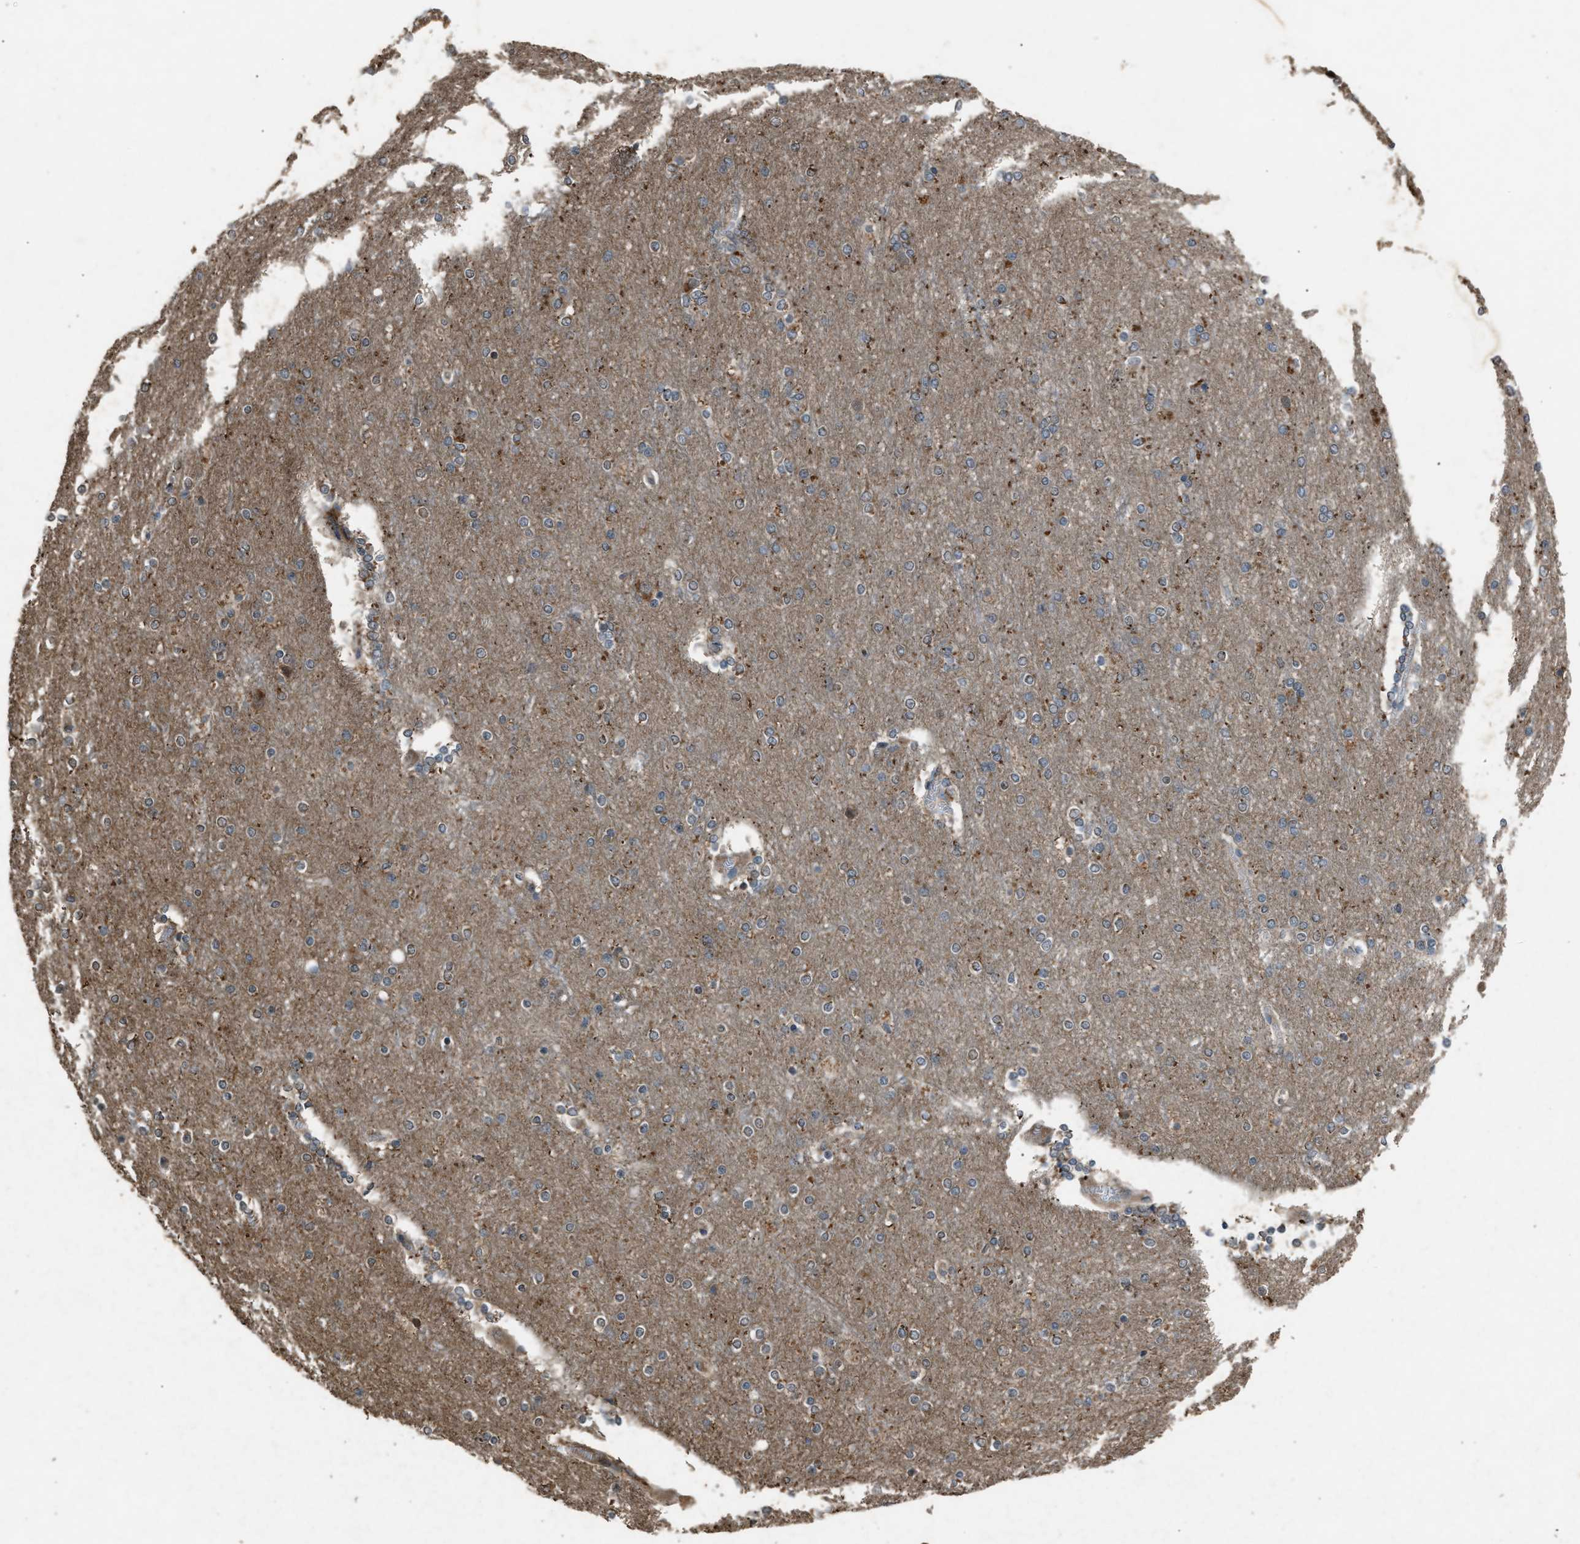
{"staining": {"intensity": "weak", "quantity": ">75%", "location": "cytoplasmic/membranous"}, "tissue": "cerebral cortex", "cell_type": "Endothelial cells", "image_type": "normal", "snomed": [{"axis": "morphology", "description": "Normal tissue, NOS"}, {"axis": "topography", "description": "Cerebral cortex"}], "caption": "IHC (DAB) staining of normal cerebral cortex reveals weak cytoplasmic/membranous protein positivity in approximately >75% of endothelial cells.", "gene": "PSMD1", "patient": {"sex": "female", "age": 54}}